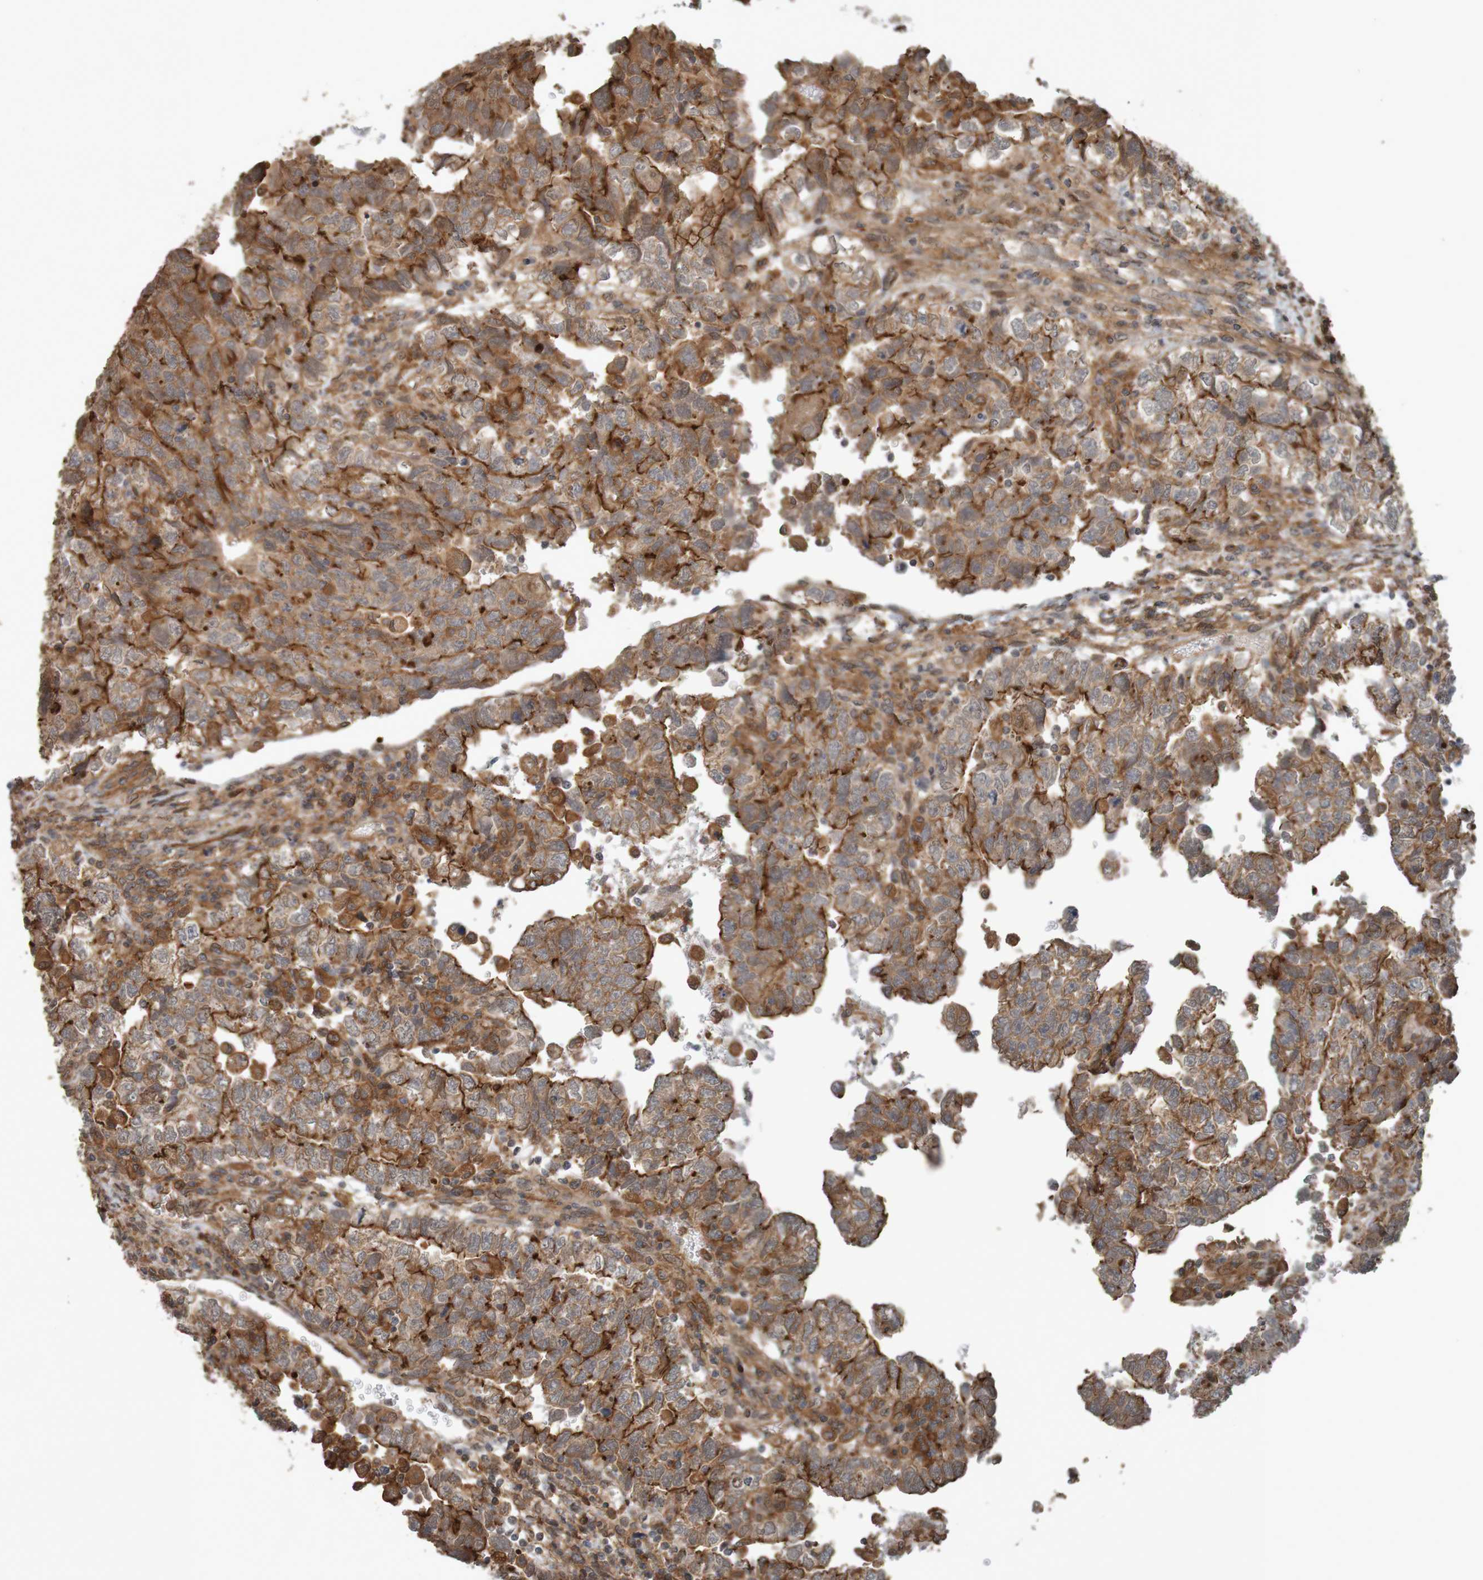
{"staining": {"intensity": "moderate", "quantity": ">75%", "location": "cytoplasmic/membranous"}, "tissue": "testis cancer", "cell_type": "Tumor cells", "image_type": "cancer", "snomed": [{"axis": "morphology", "description": "Carcinoma, Embryonal, NOS"}, {"axis": "topography", "description": "Testis"}], "caption": "This is an image of immunohistochemistry staining of testis cancer, which shows moderate expression in the cytoplasmic/membranous of tumor cells.", "gene": "ARHGEF11", "patient": {"sex": "male", "age": 36}}